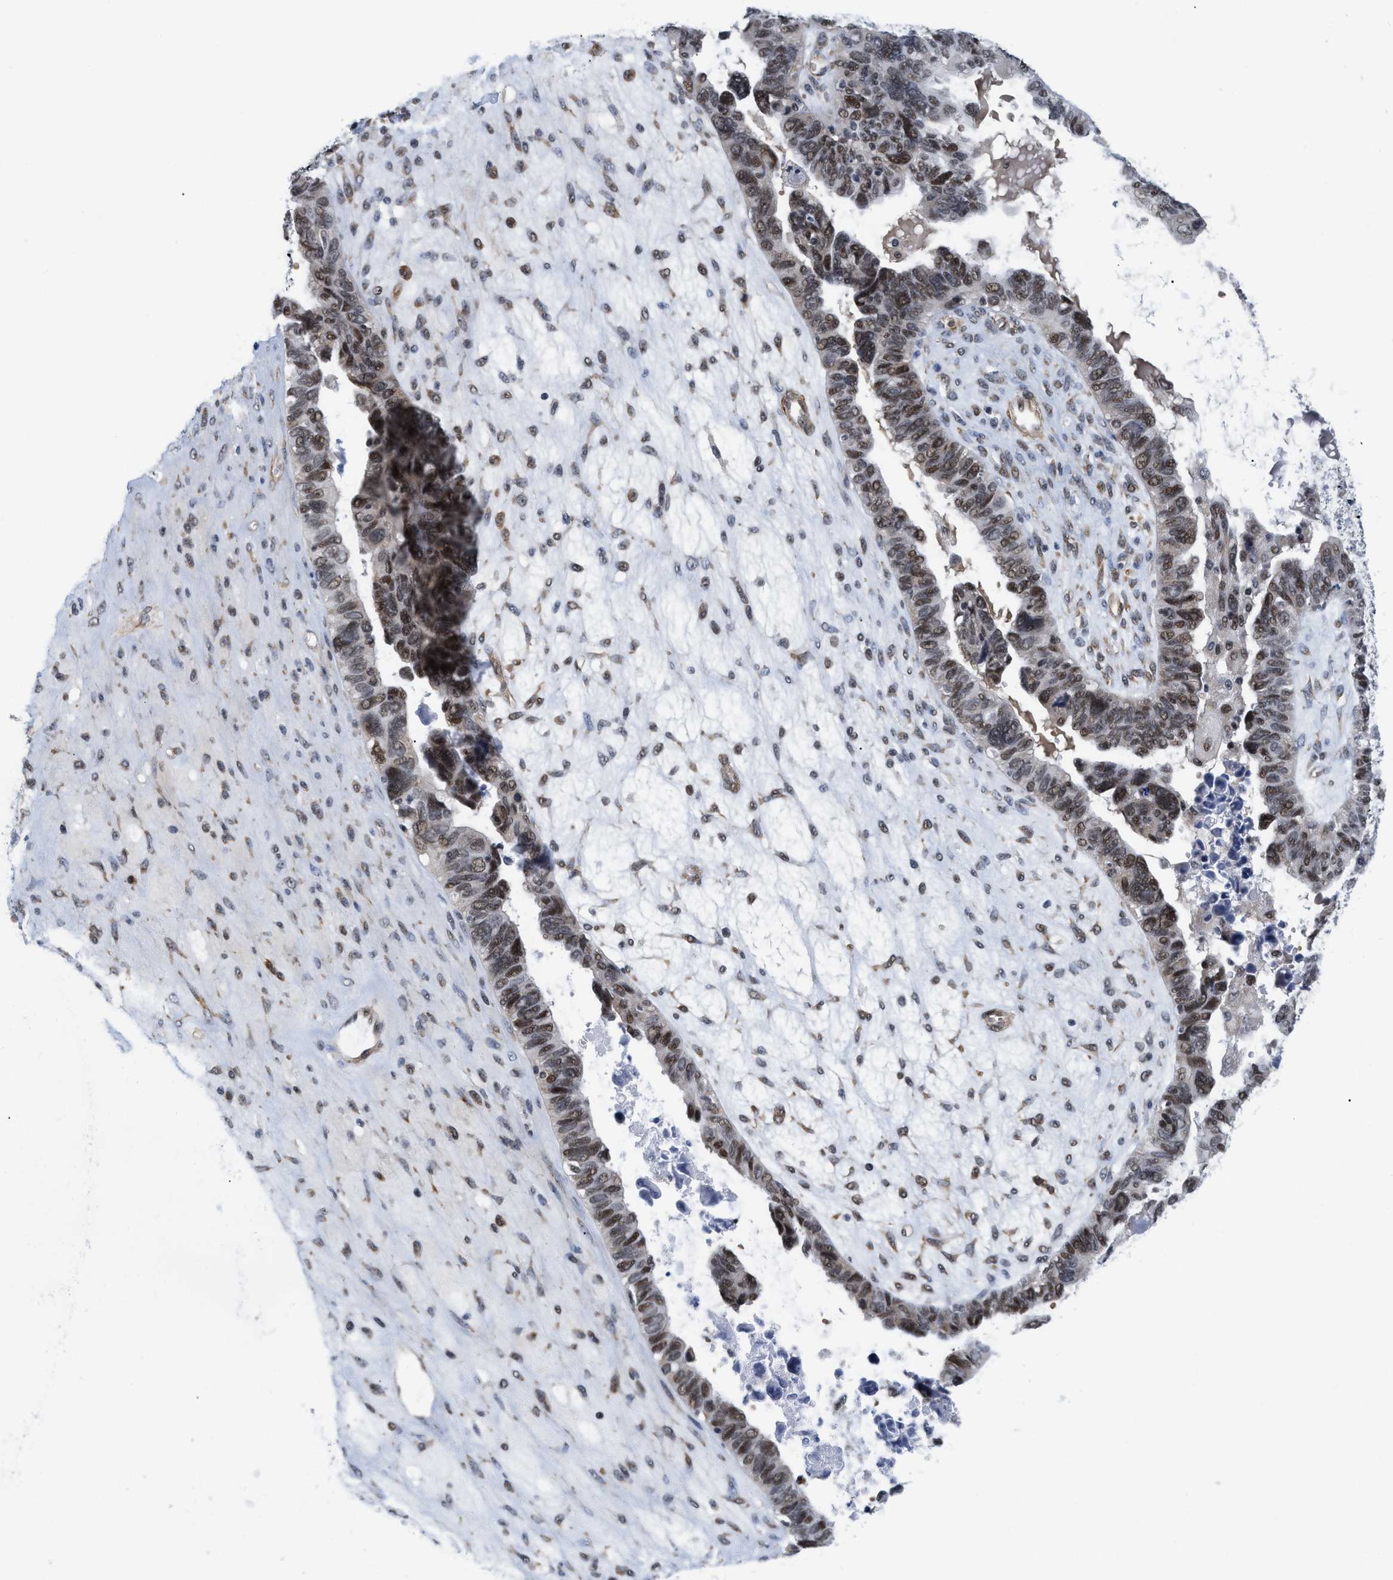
{"staining": {"intensity": "strong", "quantity": ">75%", "location": "nuclear"}, "tissue": "ovarian cancer", "cell_type": "Tumor cells", "image_type": "cancer", "snomed": [{"axis": "morphology", "description": "Cystadenocarcinoma, serous, NOS"}, {"axis": "topography", "description": "Ovary"}], "caption": "Immunohistochemistry (IHC) (DAB (3,3'-diaminobenzidine)) staining of ovarian cancer reveals strong nuclear protein expression in approximately >75% of tumor cells.", "gene": "GPRASP2", "patient": {"sex": "female", "age": 79}}